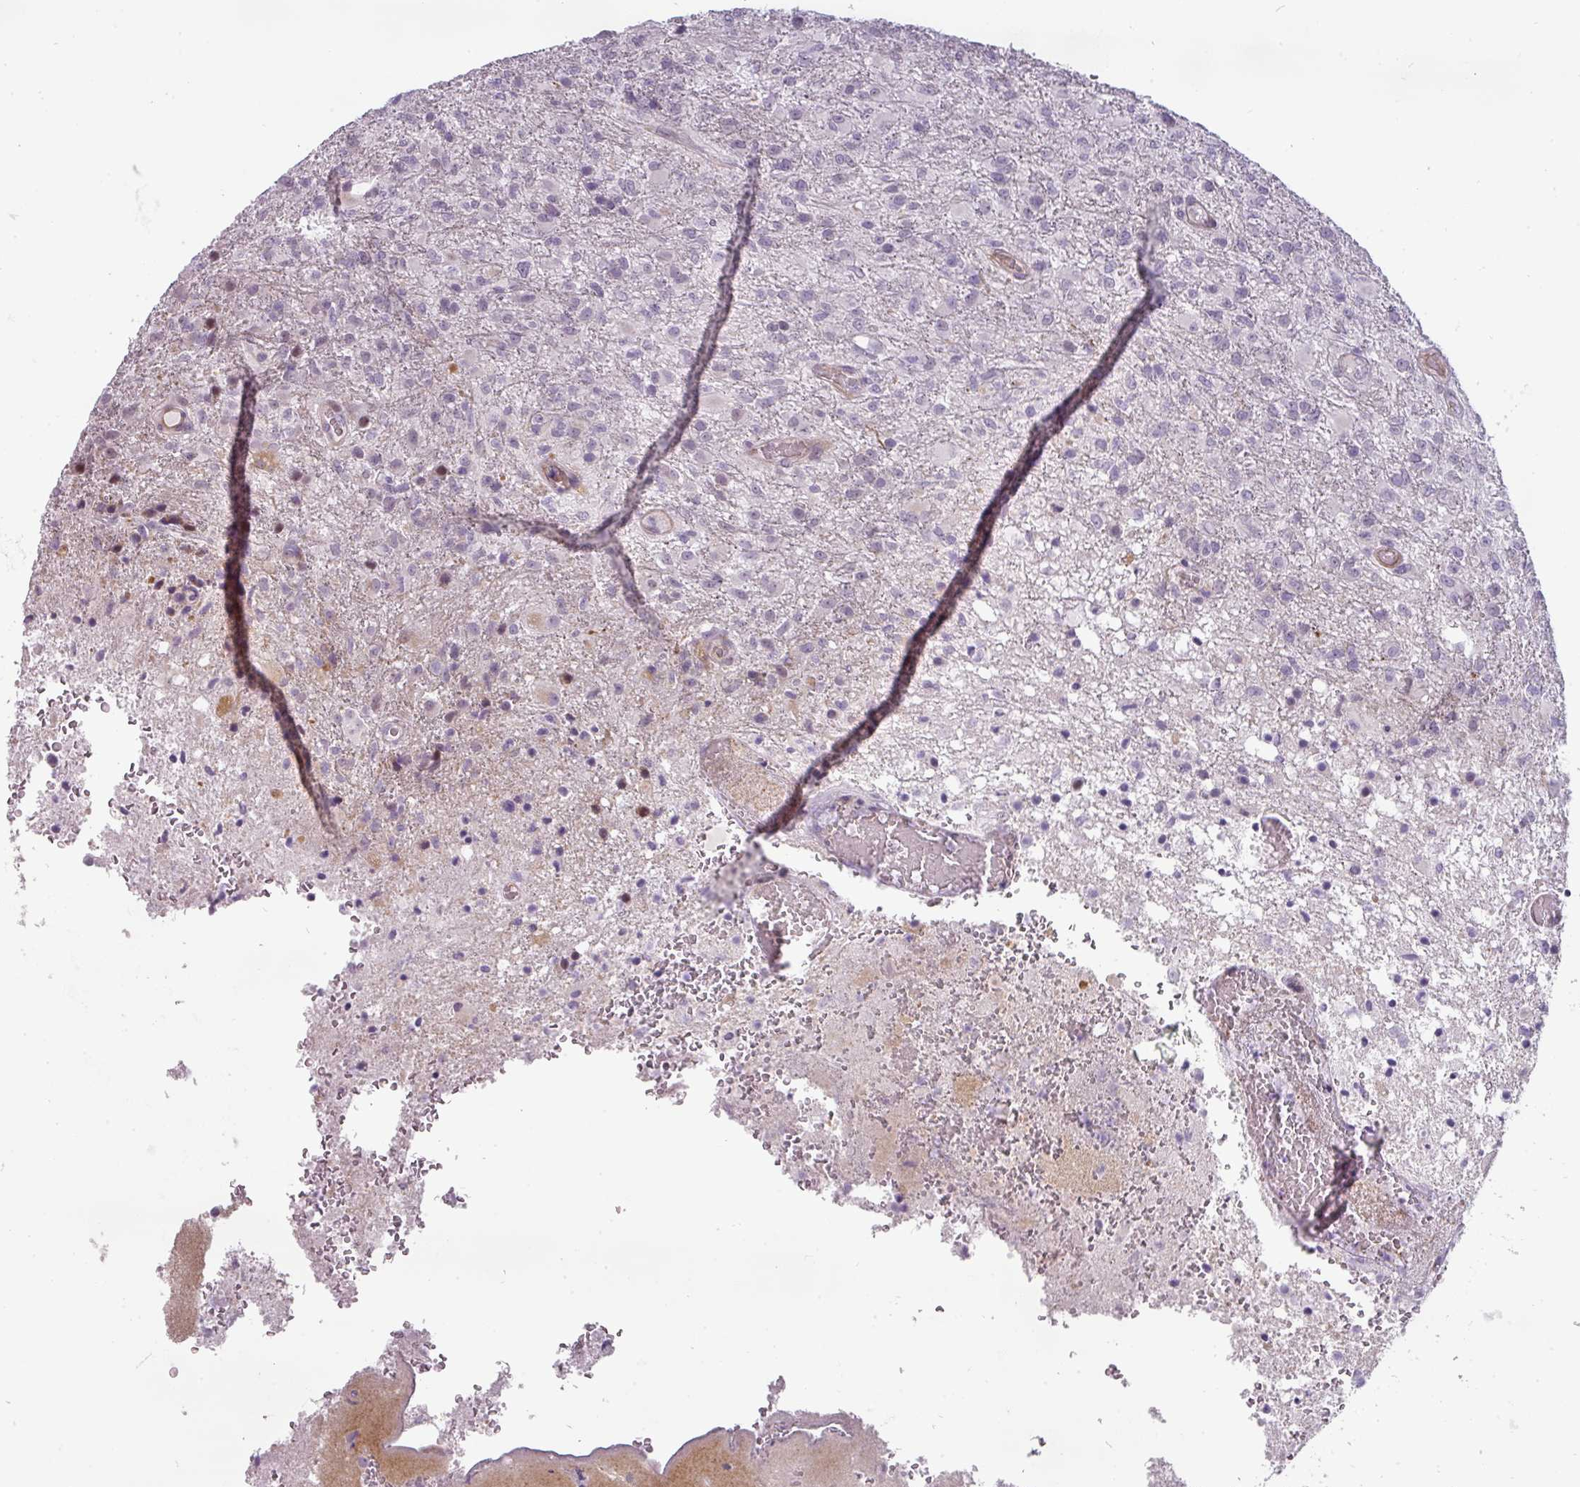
{"staining": {"intensity": "negative", "quantity": "none", "location": "none"}, "tissue": "glioma", "cell_type": "Tumor cells", "image_type": "cancer", "snomed": [{"axis": "morphology", "description": "Glioma, malignant, High grade"}, {"axis": "topography", "description": "Brain"}], "caption": "Human malignant glioma (high-grade) stained for a protein using immunohistochemistry displays no expression in tumor cells.", "gene": "CHRDL1", "patient": {"sex": "female", "age": 74}}